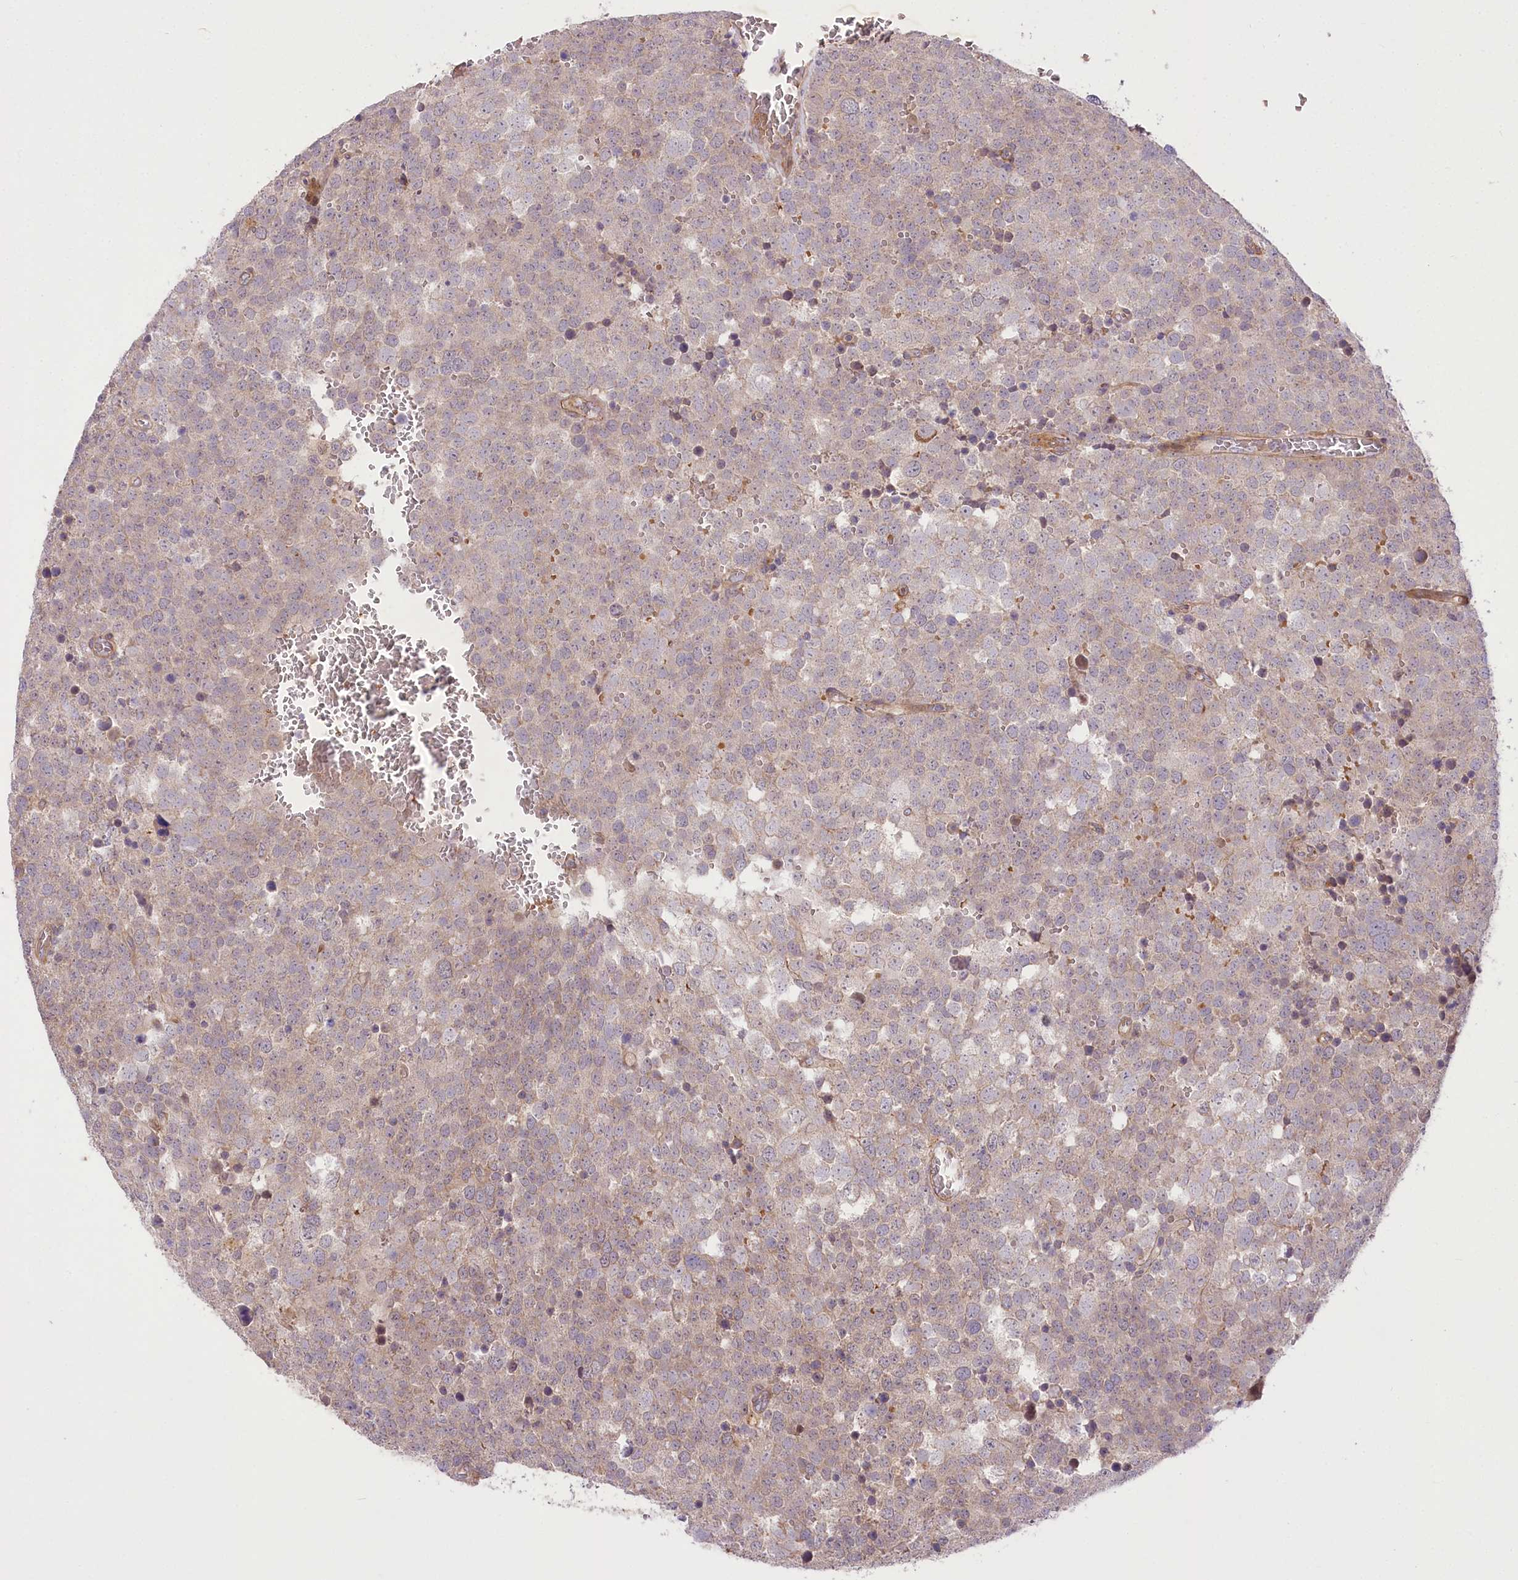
{"staining": {"intensity": "weak", "quantity": "25%-75%", "location": "cytoplasmic/membranous"}, "tissue": "testis cancer", "cell_type": "Tumor cells", "image_type": "cancer", "snomed": [{"axis": "morphology", "description": "Seminoma, NOS"}, {"axis": "topography", "description": "Testis"}], "caption": "Testis cancer (seminoma) tissue demonstrates weak cytoplasmic/membranous staining in approximately 25%-75% of tumor cells", "gene": "TRUB1", "patient": {"sex": "male", "age": 71}}